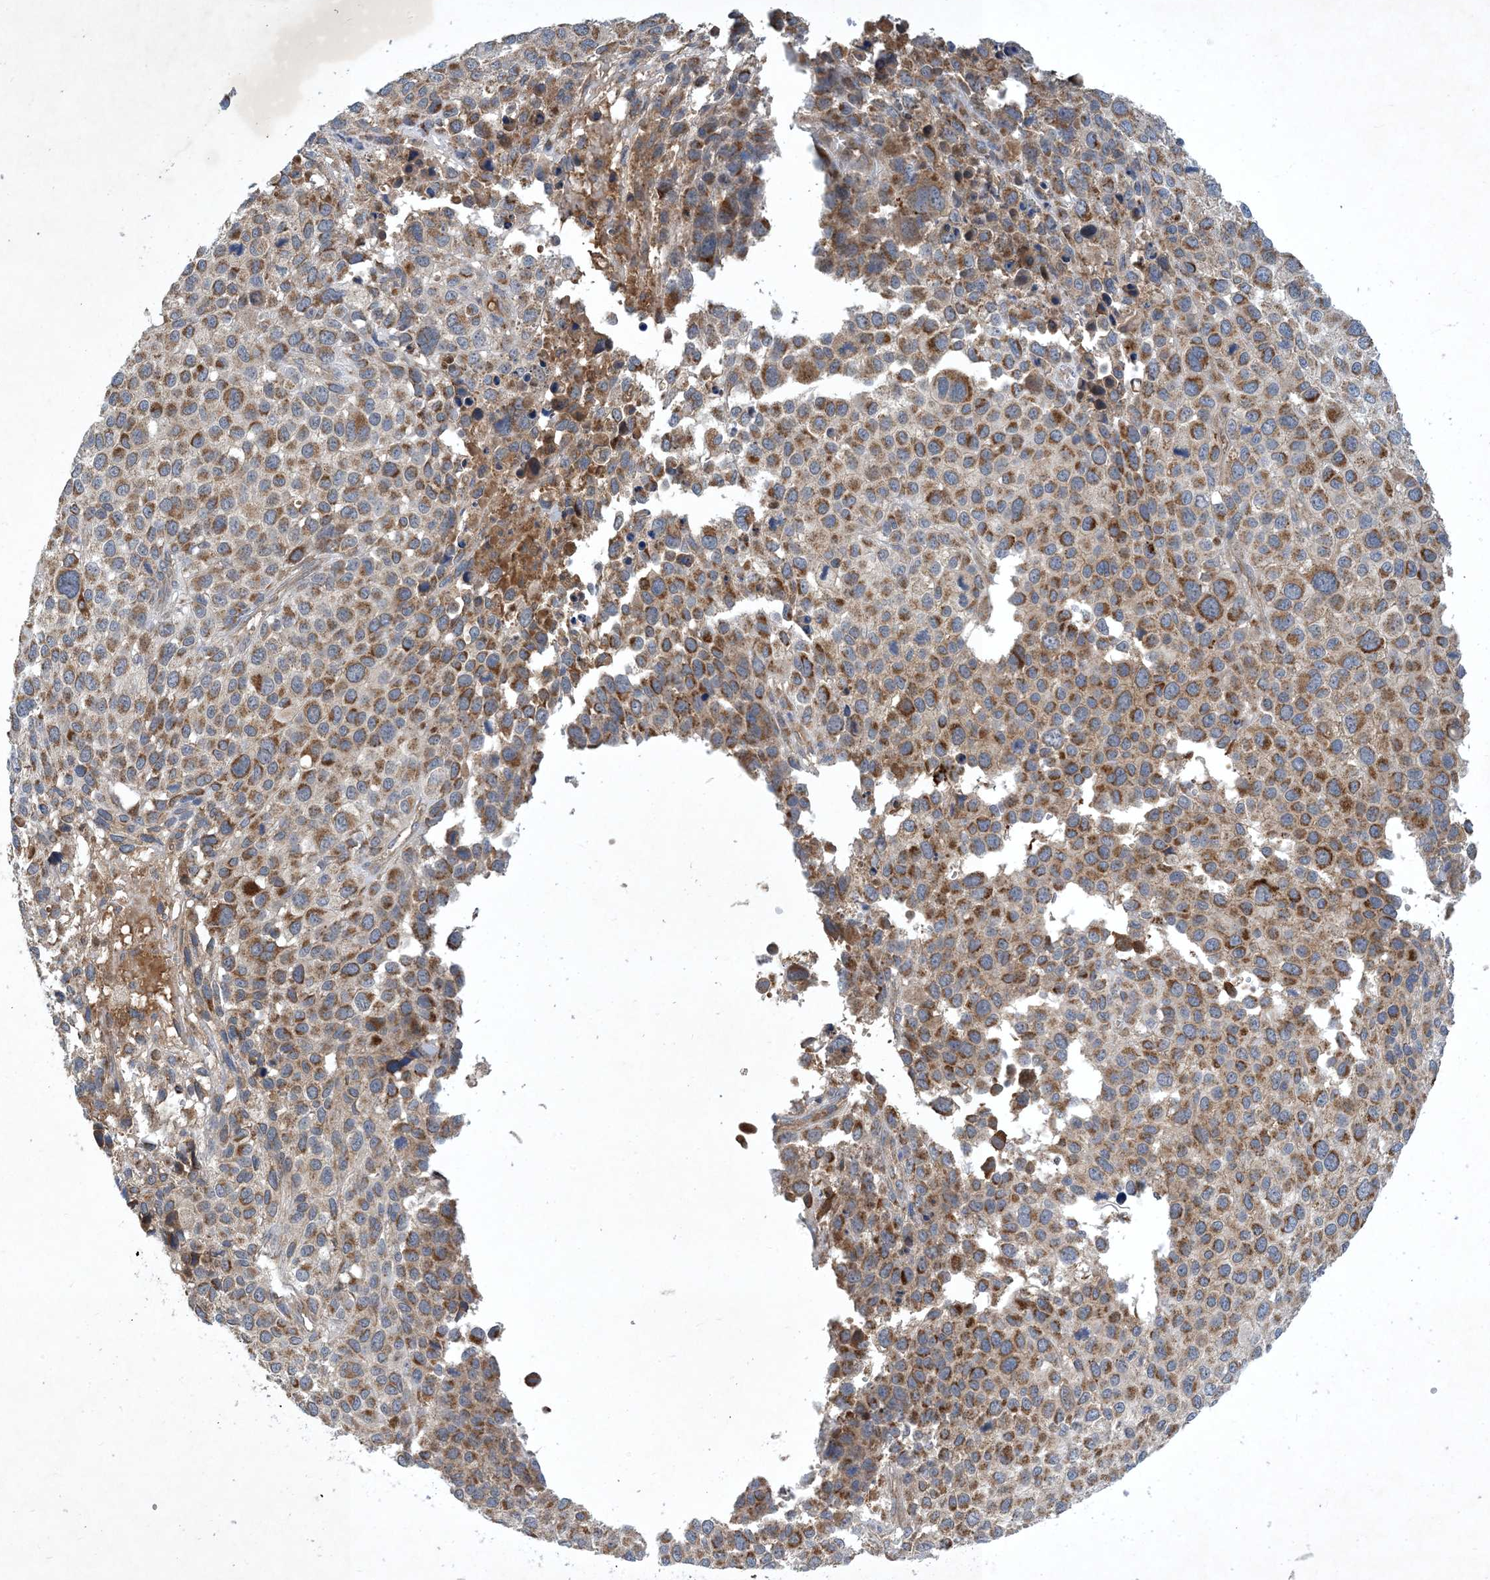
{"staining": {"intensity": "strong", "quantity": "25%-75%", "location": "cytoplasmic/membranous"}, "tissue": "melanoma", "cell_type": "Tumor cells", "image_type": "cancer", "snomed": [{"axis": "morphology", "description": "Malignant melanoma, NOS"}, {"axis": "topography", "description": "Skin of trunk"}], "caption": "Tumor cells display high levels of strong cytoplasmic/membranous staining in approximately 25%-75% of cells in human melanoma. (DAB (3,3'-diaminobenzidine) IHC with brightfield microscopy, high magnification).", "gene": "STK19", "patient": {"sex": "male", "age": 71}}